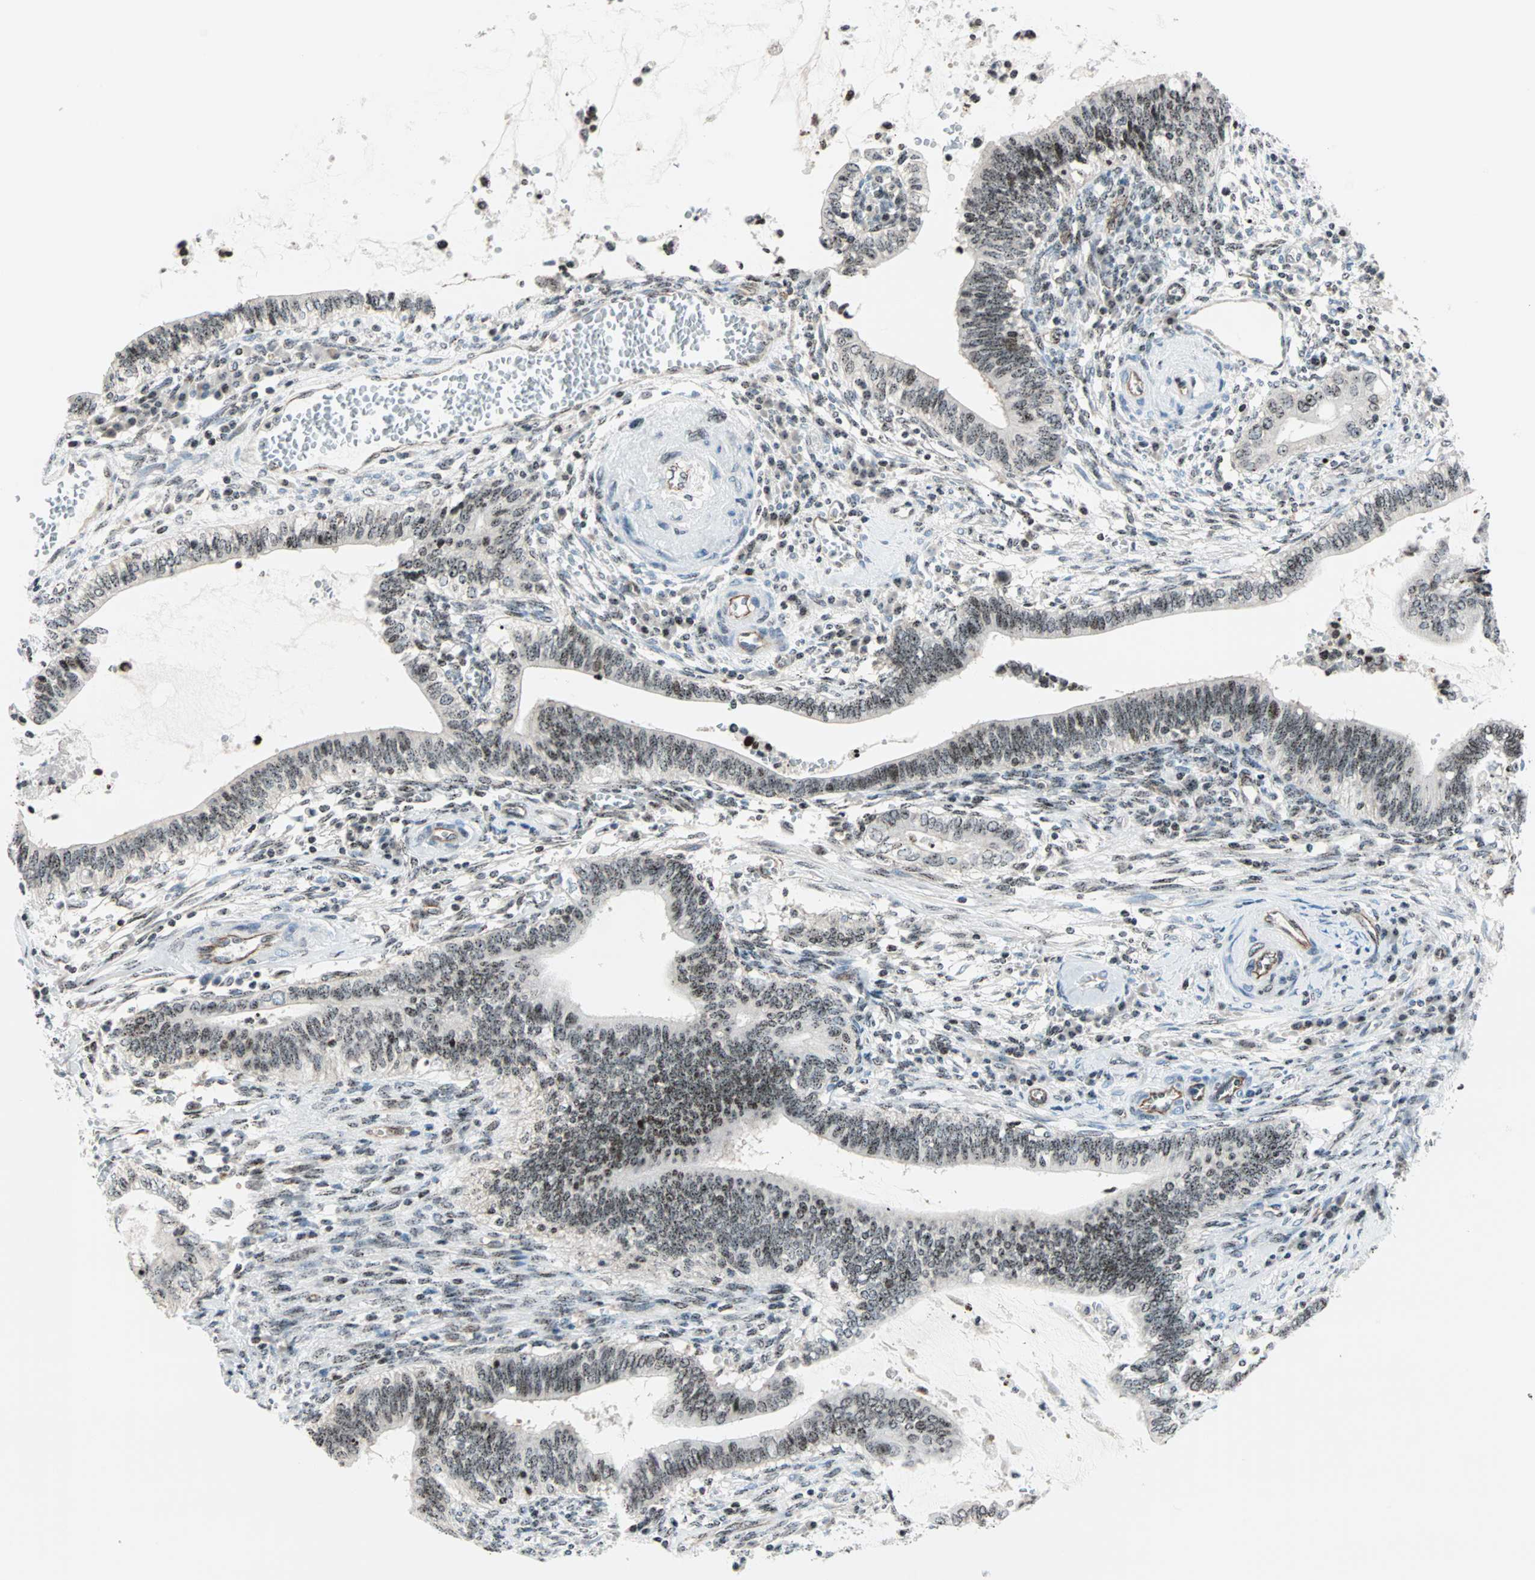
{"staining": {"intensity": "moderate", "quantity": ">75%", "location": "nuclear"}, "tissue": "cervical cancer", "cell_type": "Tumor cells", "image_type": "cancer", "snomed": [{"axis": "morphology", "description": "Adenocarcinoma, NOS"}, {"axis": "topography", "description": "Cervix"}], "caption": "Cervical cancer (adenocarcinoma) stained with a brown dye shows moderate nuclear positive staining in approximately >75% of tumor cells.", "gene": "CENPA", "patient": {"sex": "female", "age": 44}}